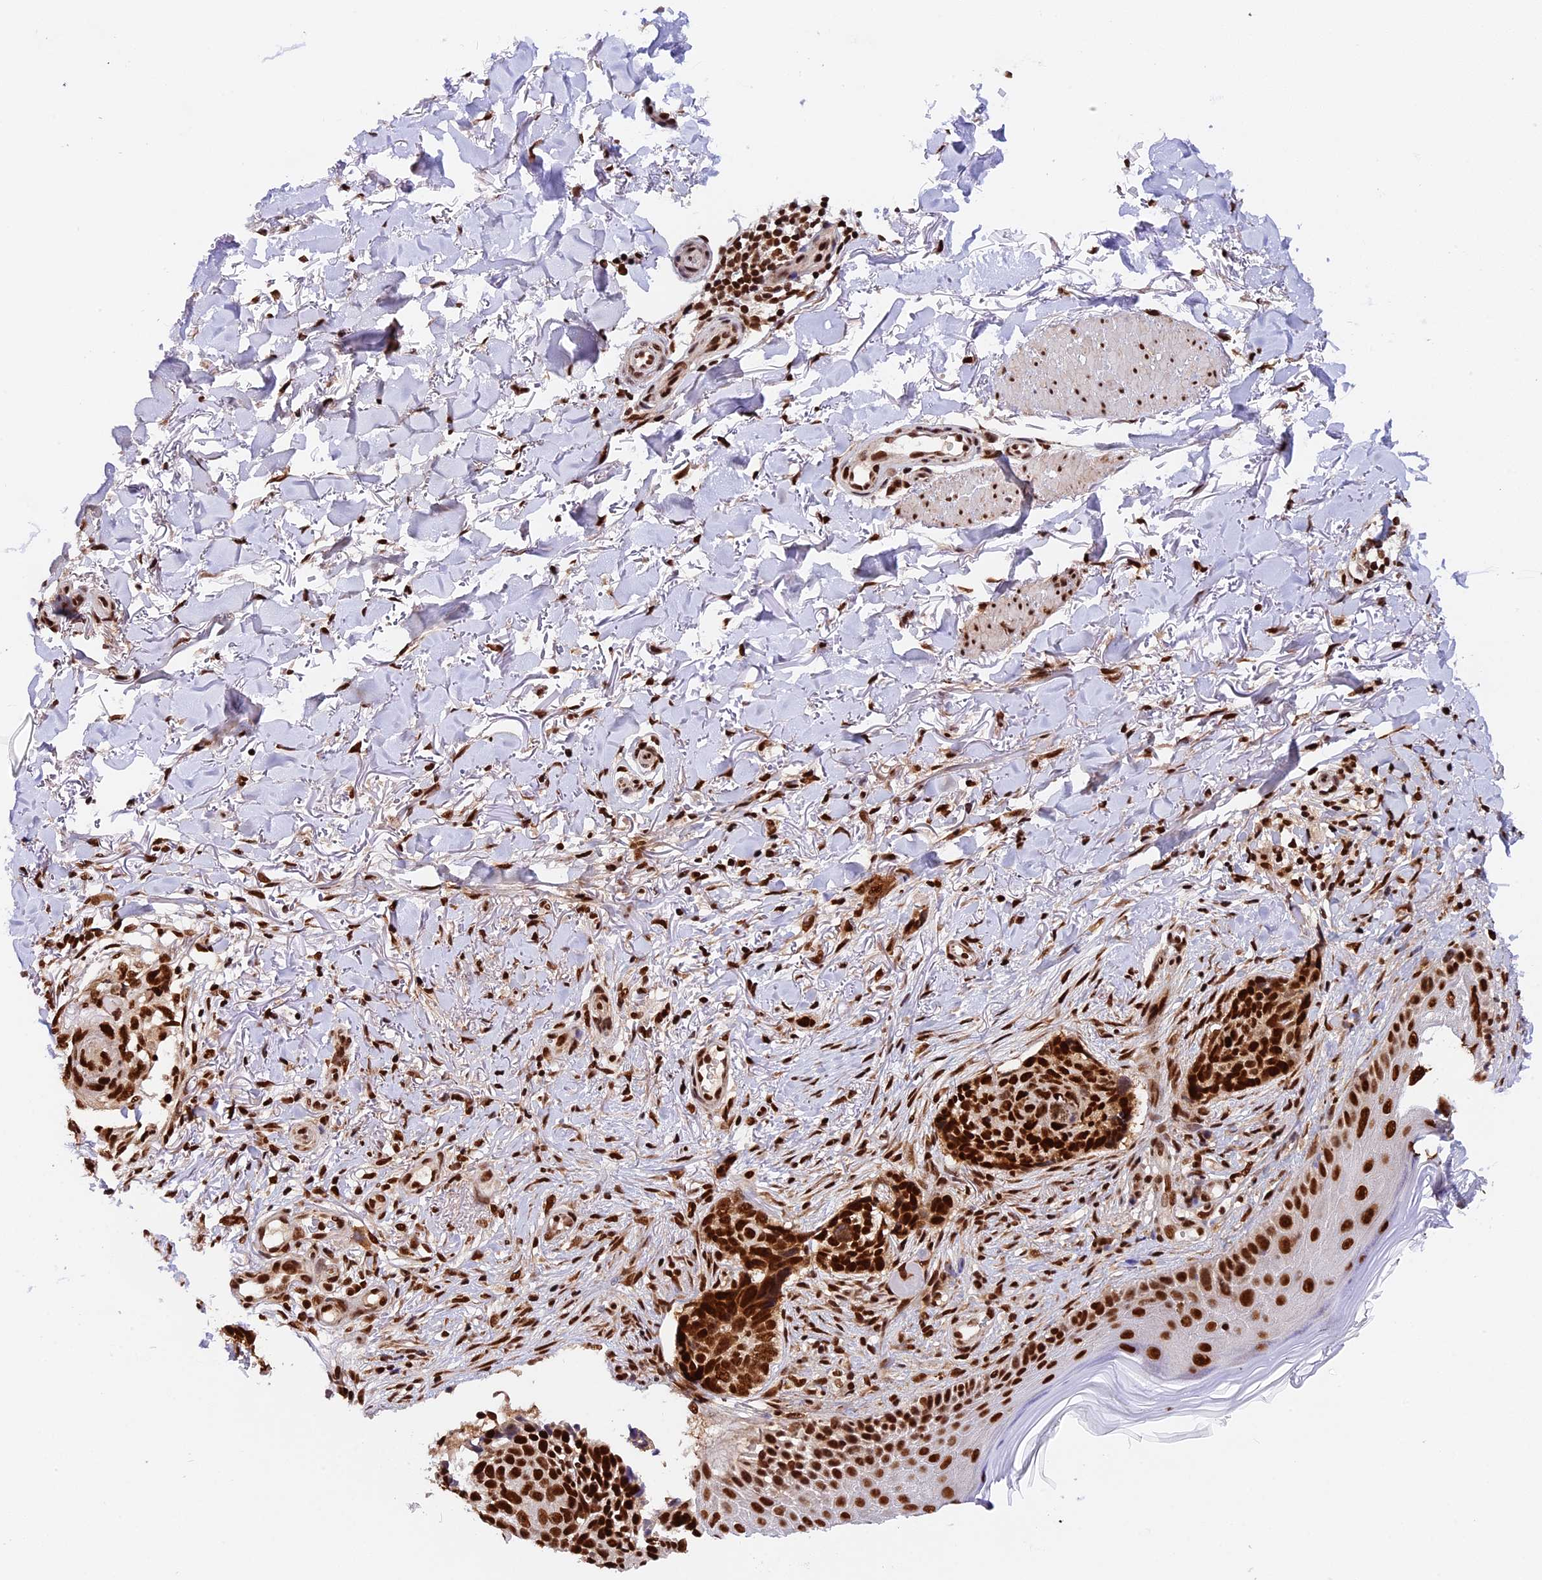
{"staining": {"intensity": "strong", "quantity": ">75%", "location": "nuclear"}, "tissue": "skin cancer", "cell_type": "Tumor cells", "image_type": "cancer", "snomed": [{"axis": "morphology", "description": "Normal tissue, NOS"}, {"axis": "morphology", "description": "Basal cell carcinoma"}, {"axis": "topography", "description": "Skin"}], "caption": "Strong nuclear protein positivity is present in about >75% of tumor cells in skin basal cell carcinoma.", "gene": "RAMAC", "patient": {"sex": "female", "age": 67}}